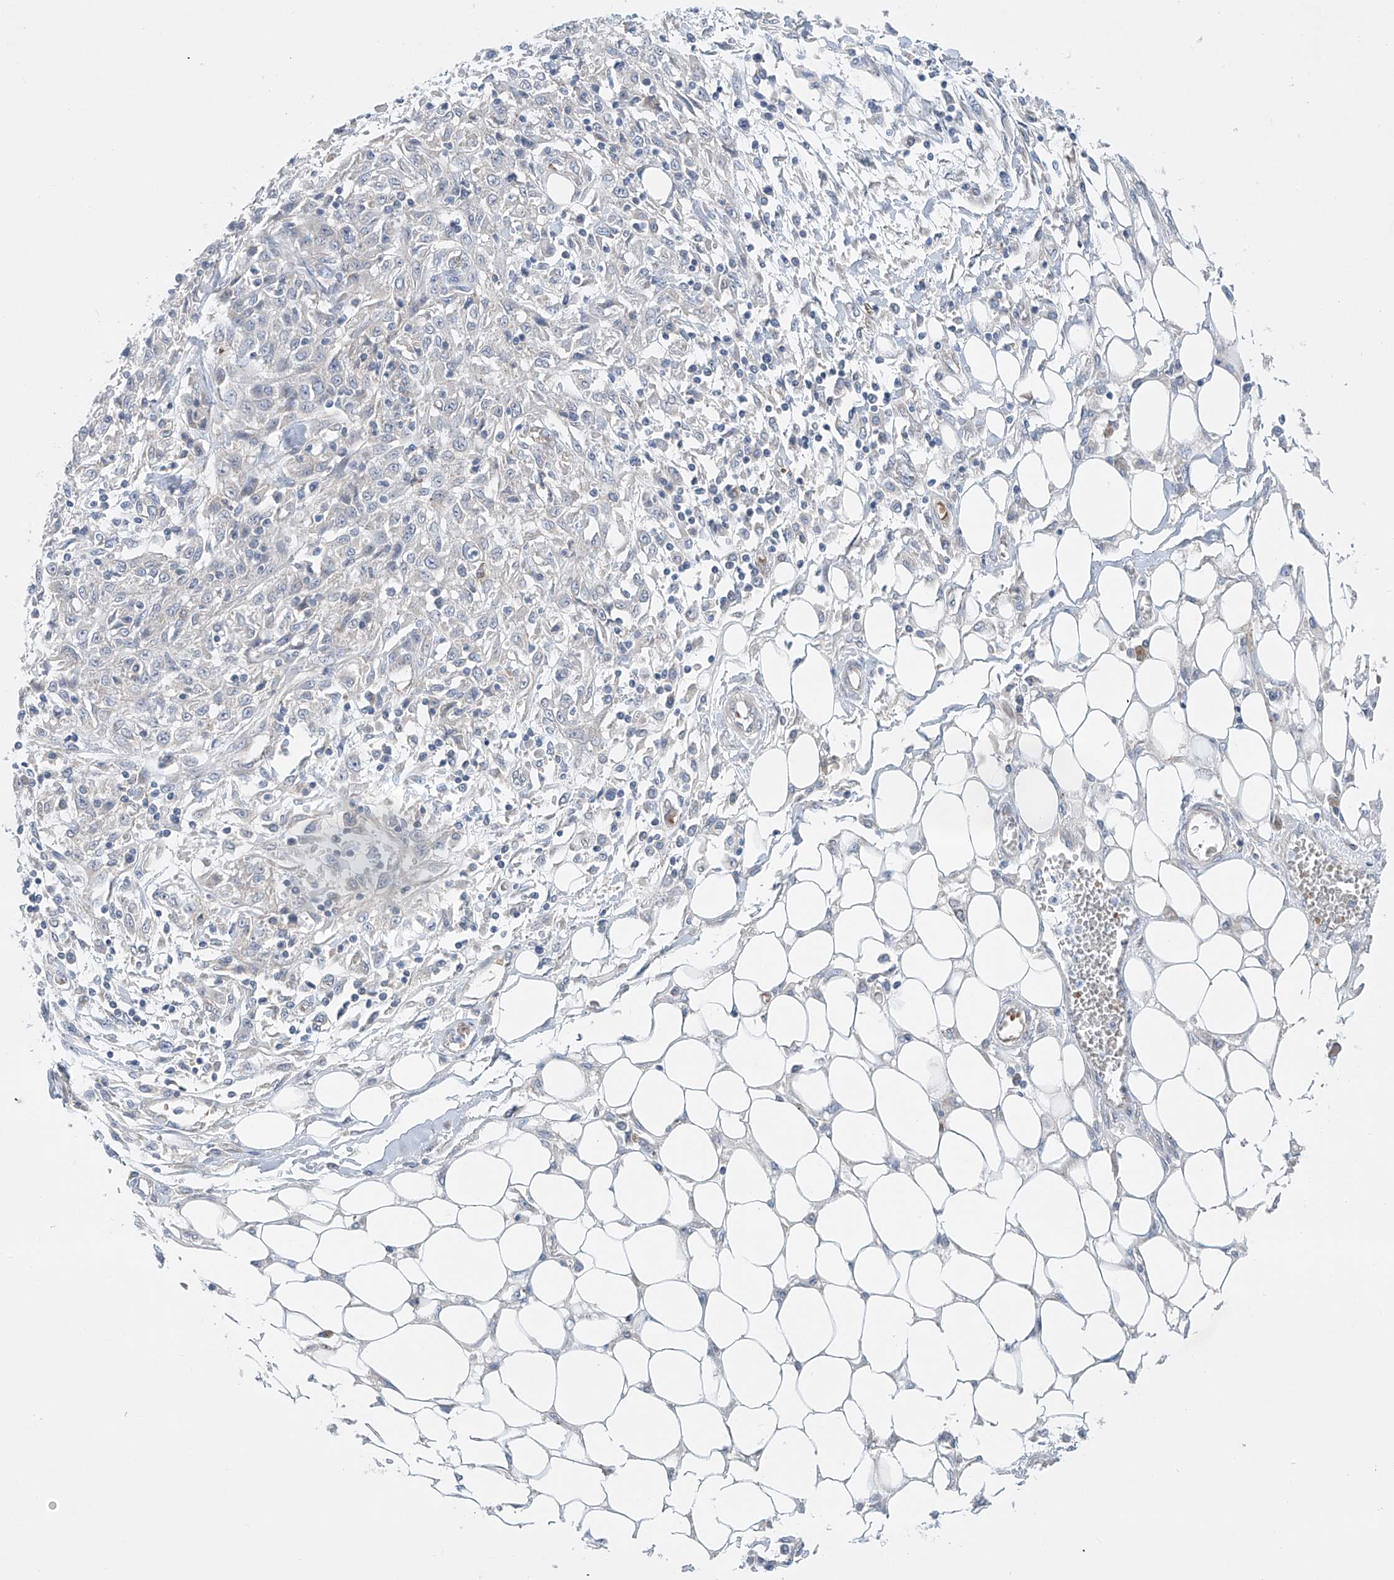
{"staining": {"intensity": "negative", "quantity": "none", "location": "none"}, "tissue": "skin cancer", "cell_type": "Tumor cells", "image_type": "cancer", "snomed": [{"axis": "morphology", "description": "Squamous cell carcinoma, NOS"}, {"axis": "morphology", "description": "Squamous cell carcinoma, metastatic, NOS"}, {"axis": "topography", "description": "Skin"}, {"axis": "topography", "description": "Lymph node"}], "caption": "Tumor cells show no significant protein expression in skin squamous cell carcinoma. (Brightfield microscopy of DAB (3,3'-diaminobenzidine) immunohistochemistry (IHC) at high magnification).", "gene": "TJAP1", "patient": {"sex": "male", "age": 75}}